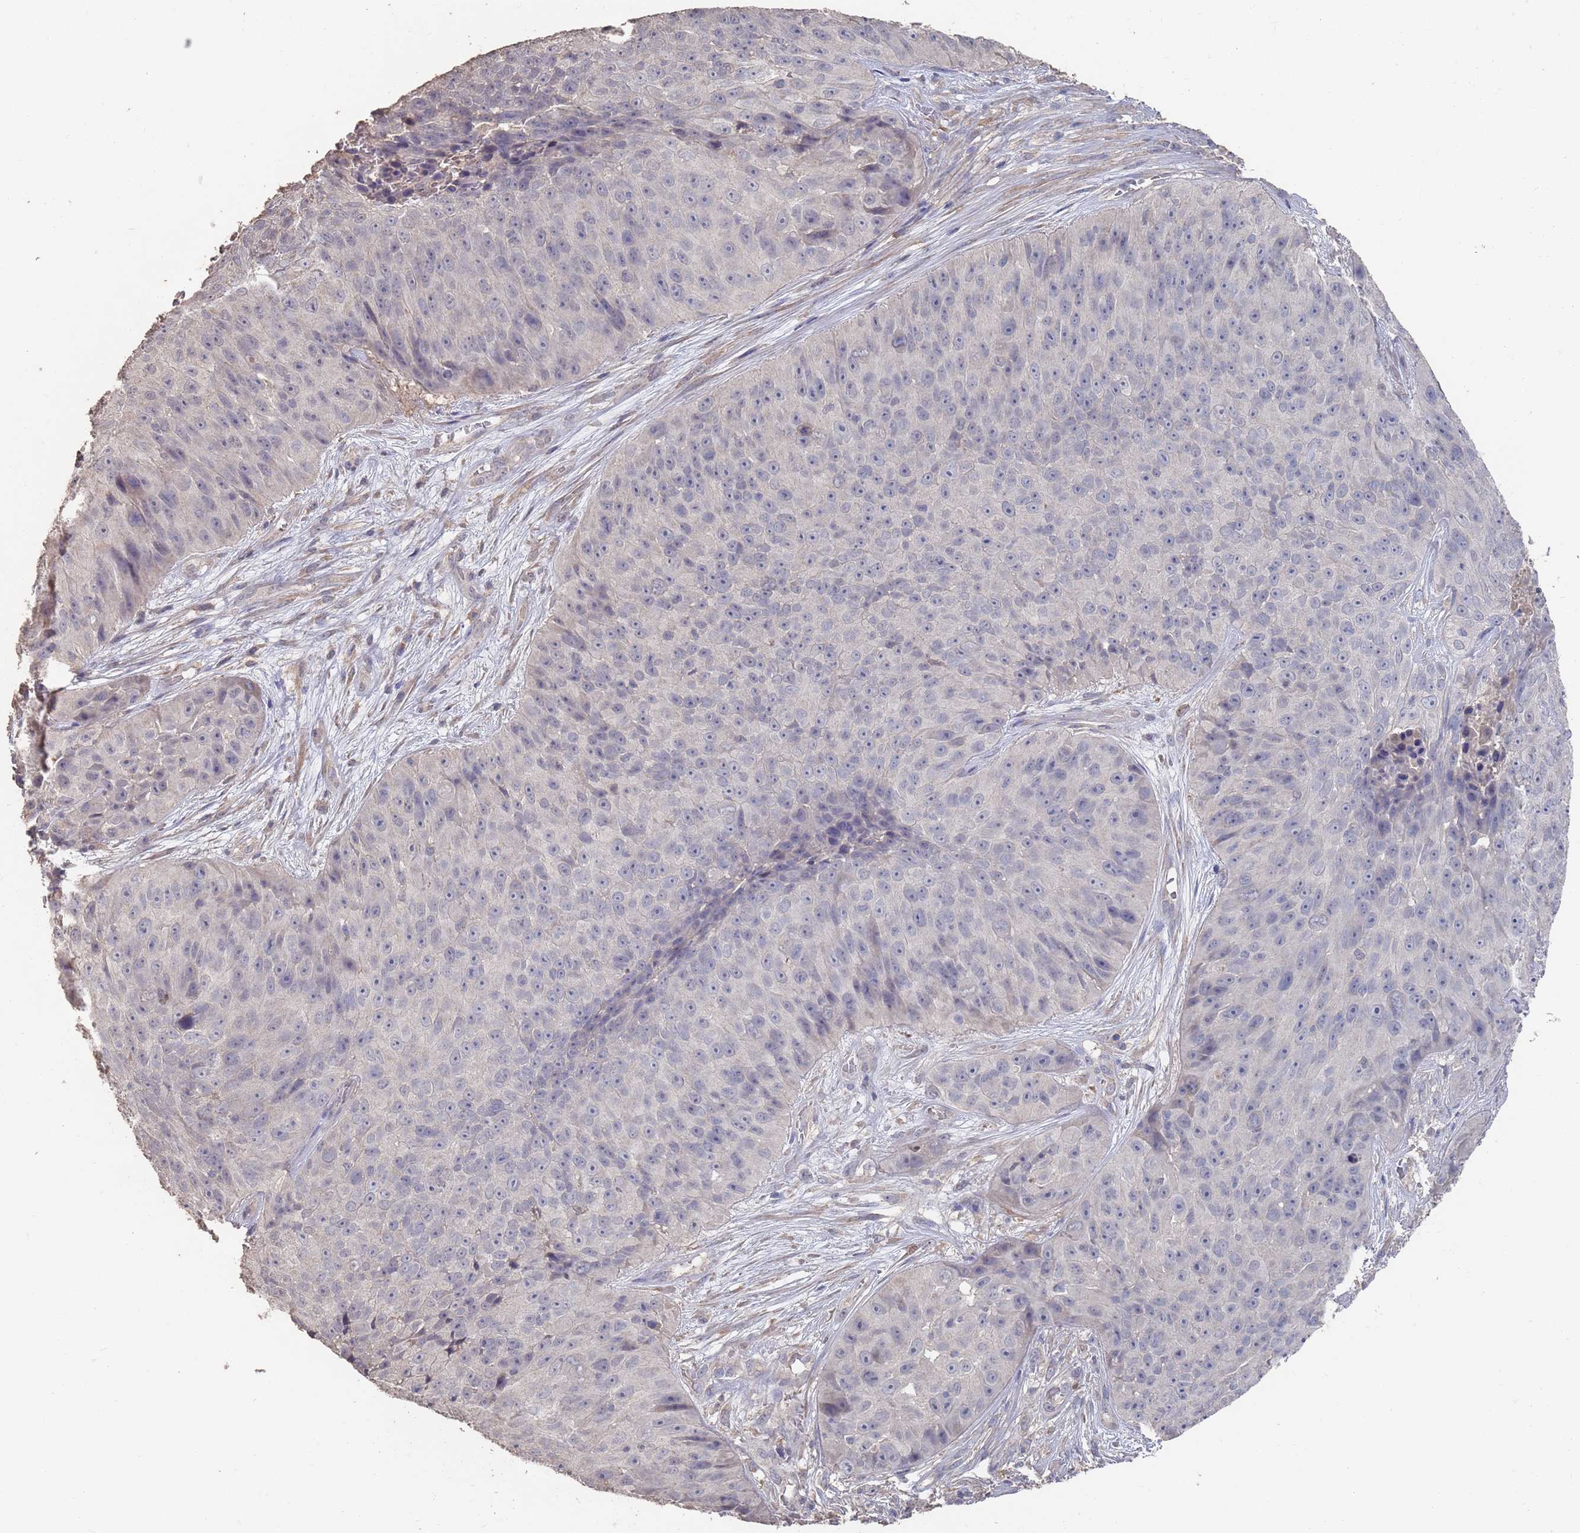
{"staining": {"intensity": "negative", "quantity": "none", "location": "none"}, "tissue": "skin cancer", "cell_type": "Tumor cells", "image_type": "cancer", "snomed": [{"axis": "morphology", "description": "Squamous cell carcinoma, NOS"}, {"axis": "topography", "description": "Skin"}], "caption": "The IHC image has no significant staining in tumor cells of skin cancer (squamous cell carcinoma) tissue.", "gene": "BTBD18", "patient": {"sex": "female", "age": 87}}